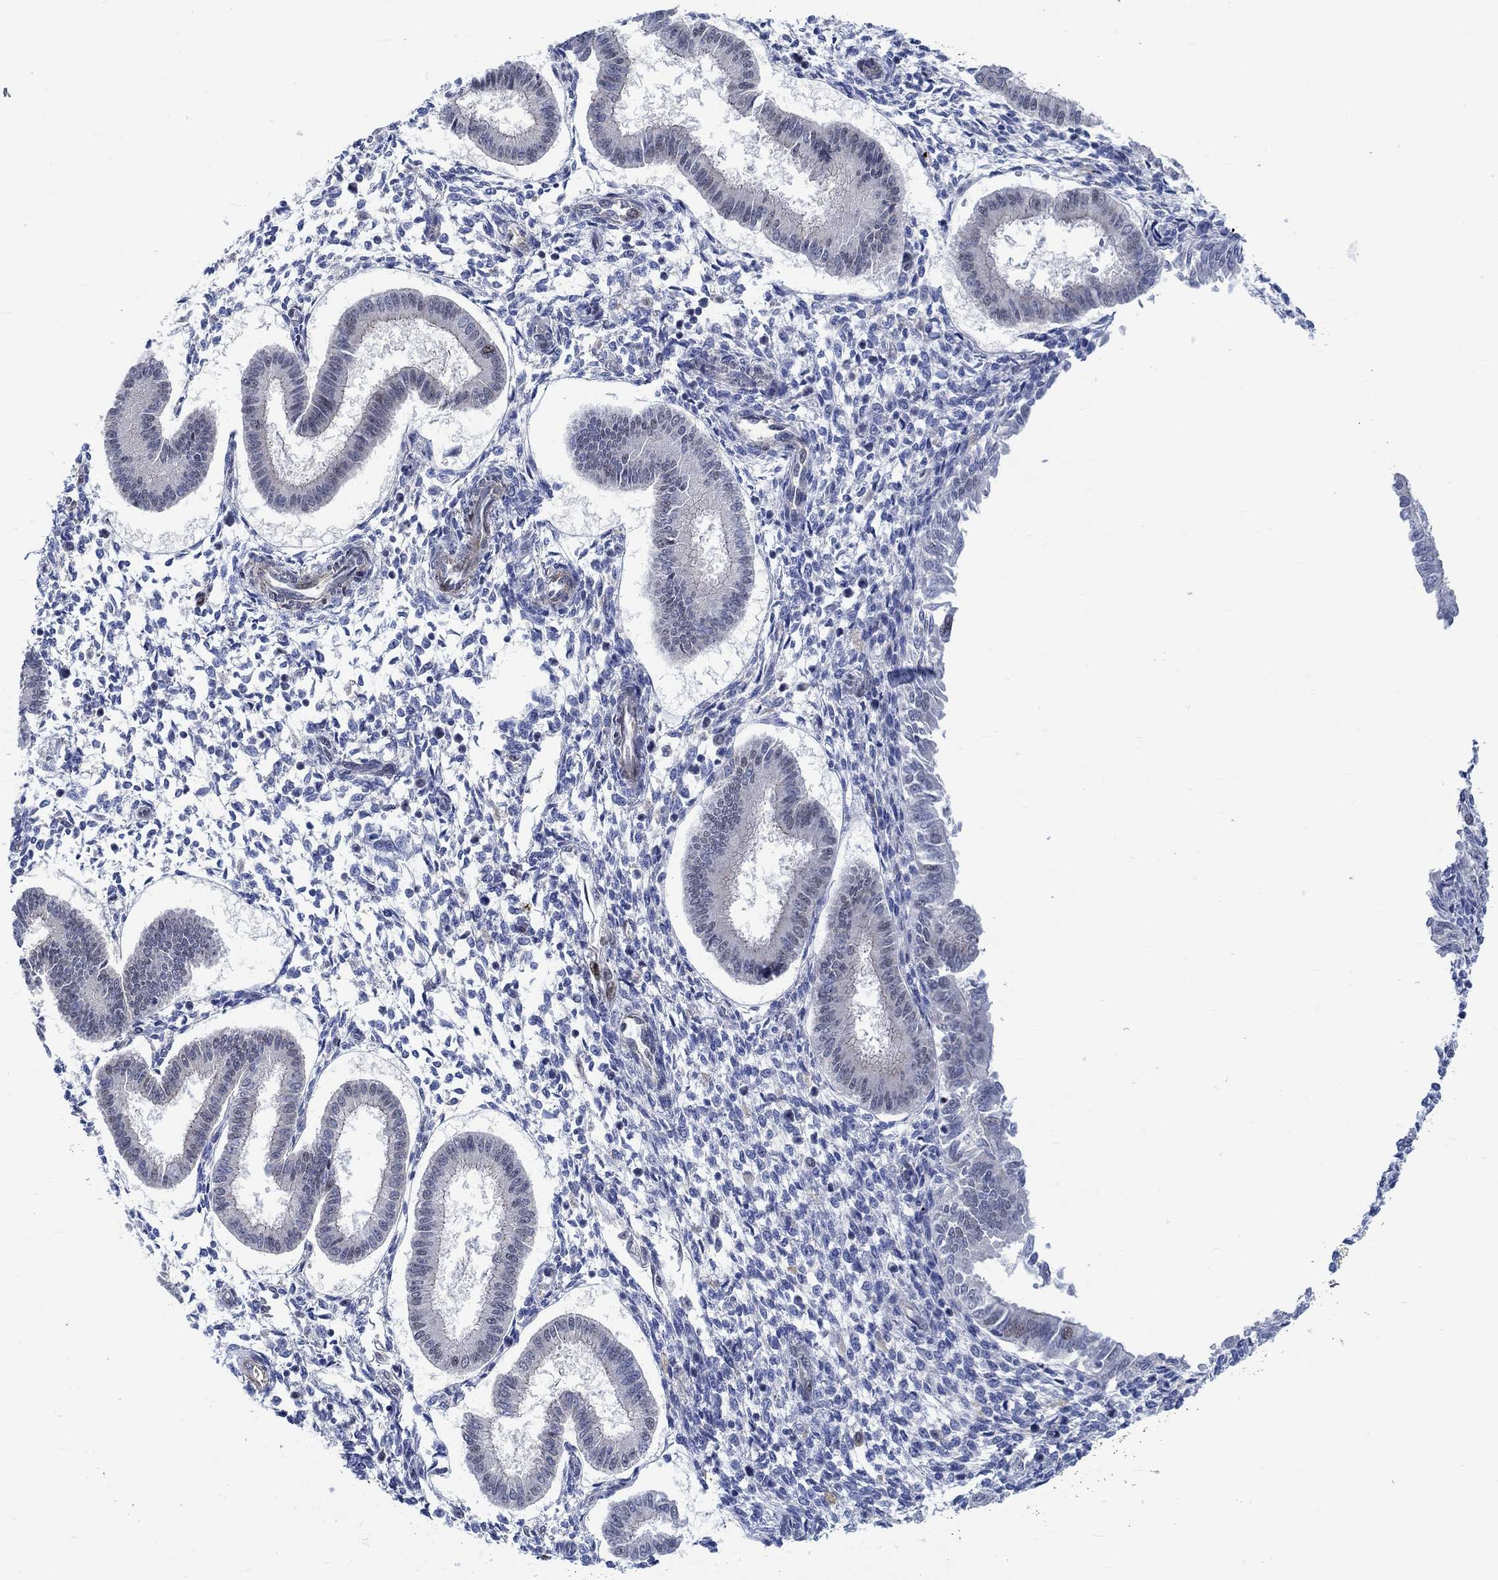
{"staining": {"intensity": "moderate", "quantity": "<25%", "location": "nuclear"}, "tissue": "endometrium", "cell_type": "Cells in endometrial stroma", "image_type": "normal", "snomed": [{"axis": "morphology", "description": "Normal tissue, NOS"}, {"axis": "topography", "description": "Endometrium"}], "caption": "Immunohistochemistry (IHC) of normal human endometrium displays low levels of moderate nuclear positivity in about <25% of cells in endometrial stroma.", "gene": "KCNH8", "patient": {"sex": "female", "age": 43}}